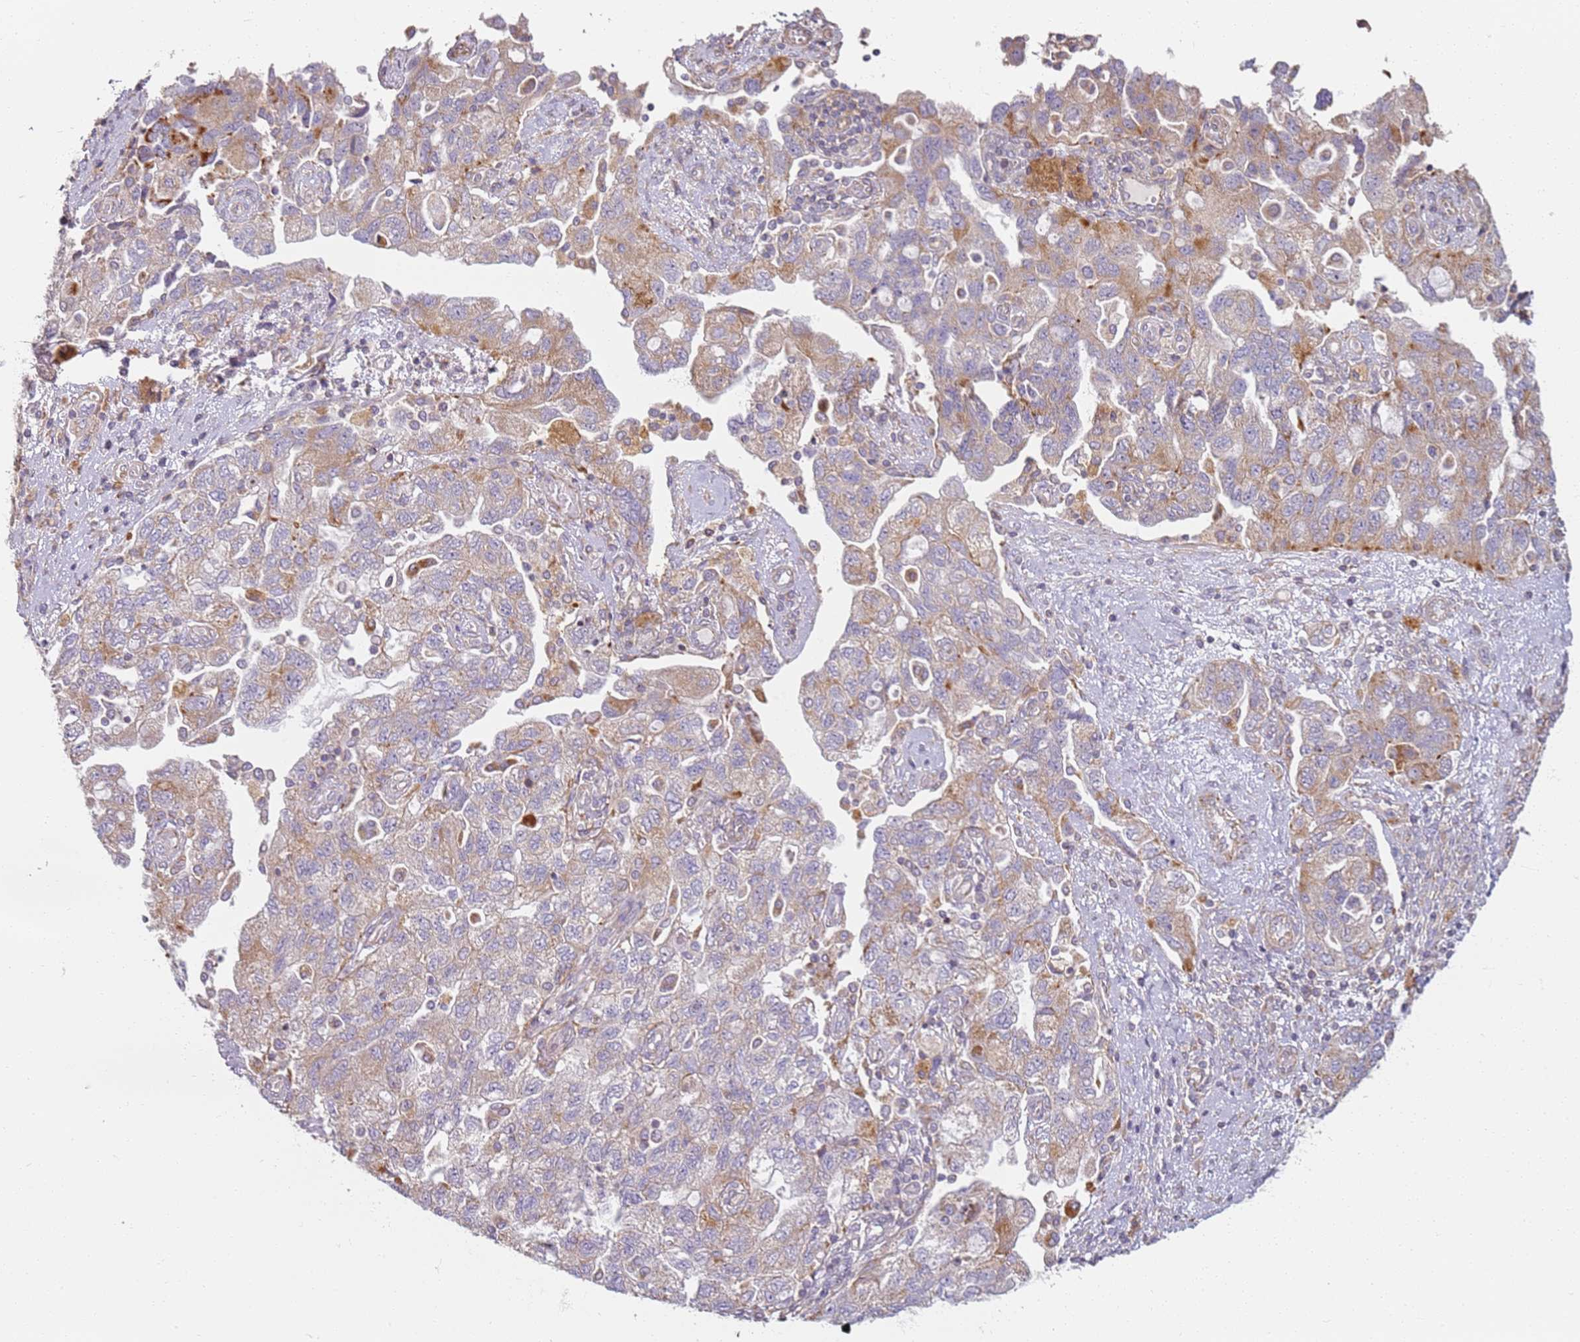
{"staining": {"intensity": "moderate", "quantity": "<25%", "location": "cytoplasmic/membranous"}, "tissue": "ovarian cancer", "cell_type": "Tumor cells", "image_type": "cancer", "snomed": [{"axis": "morphology", "description": "Carcinoma, NOS"}, {"axis": "morphology", "description": "Cystadenocarcinoma, serous, NOS"}, {"axis": "topography", "description": "Ovary"}], "caption": "Protein staining of carcinoma (ovarian) tissue demonstrates moderate cytoplasmic/membranous staining in approximately <25% of tumor cells.", "gene": "PROKR2", "patient": {"sex": "female", "age": 69}}